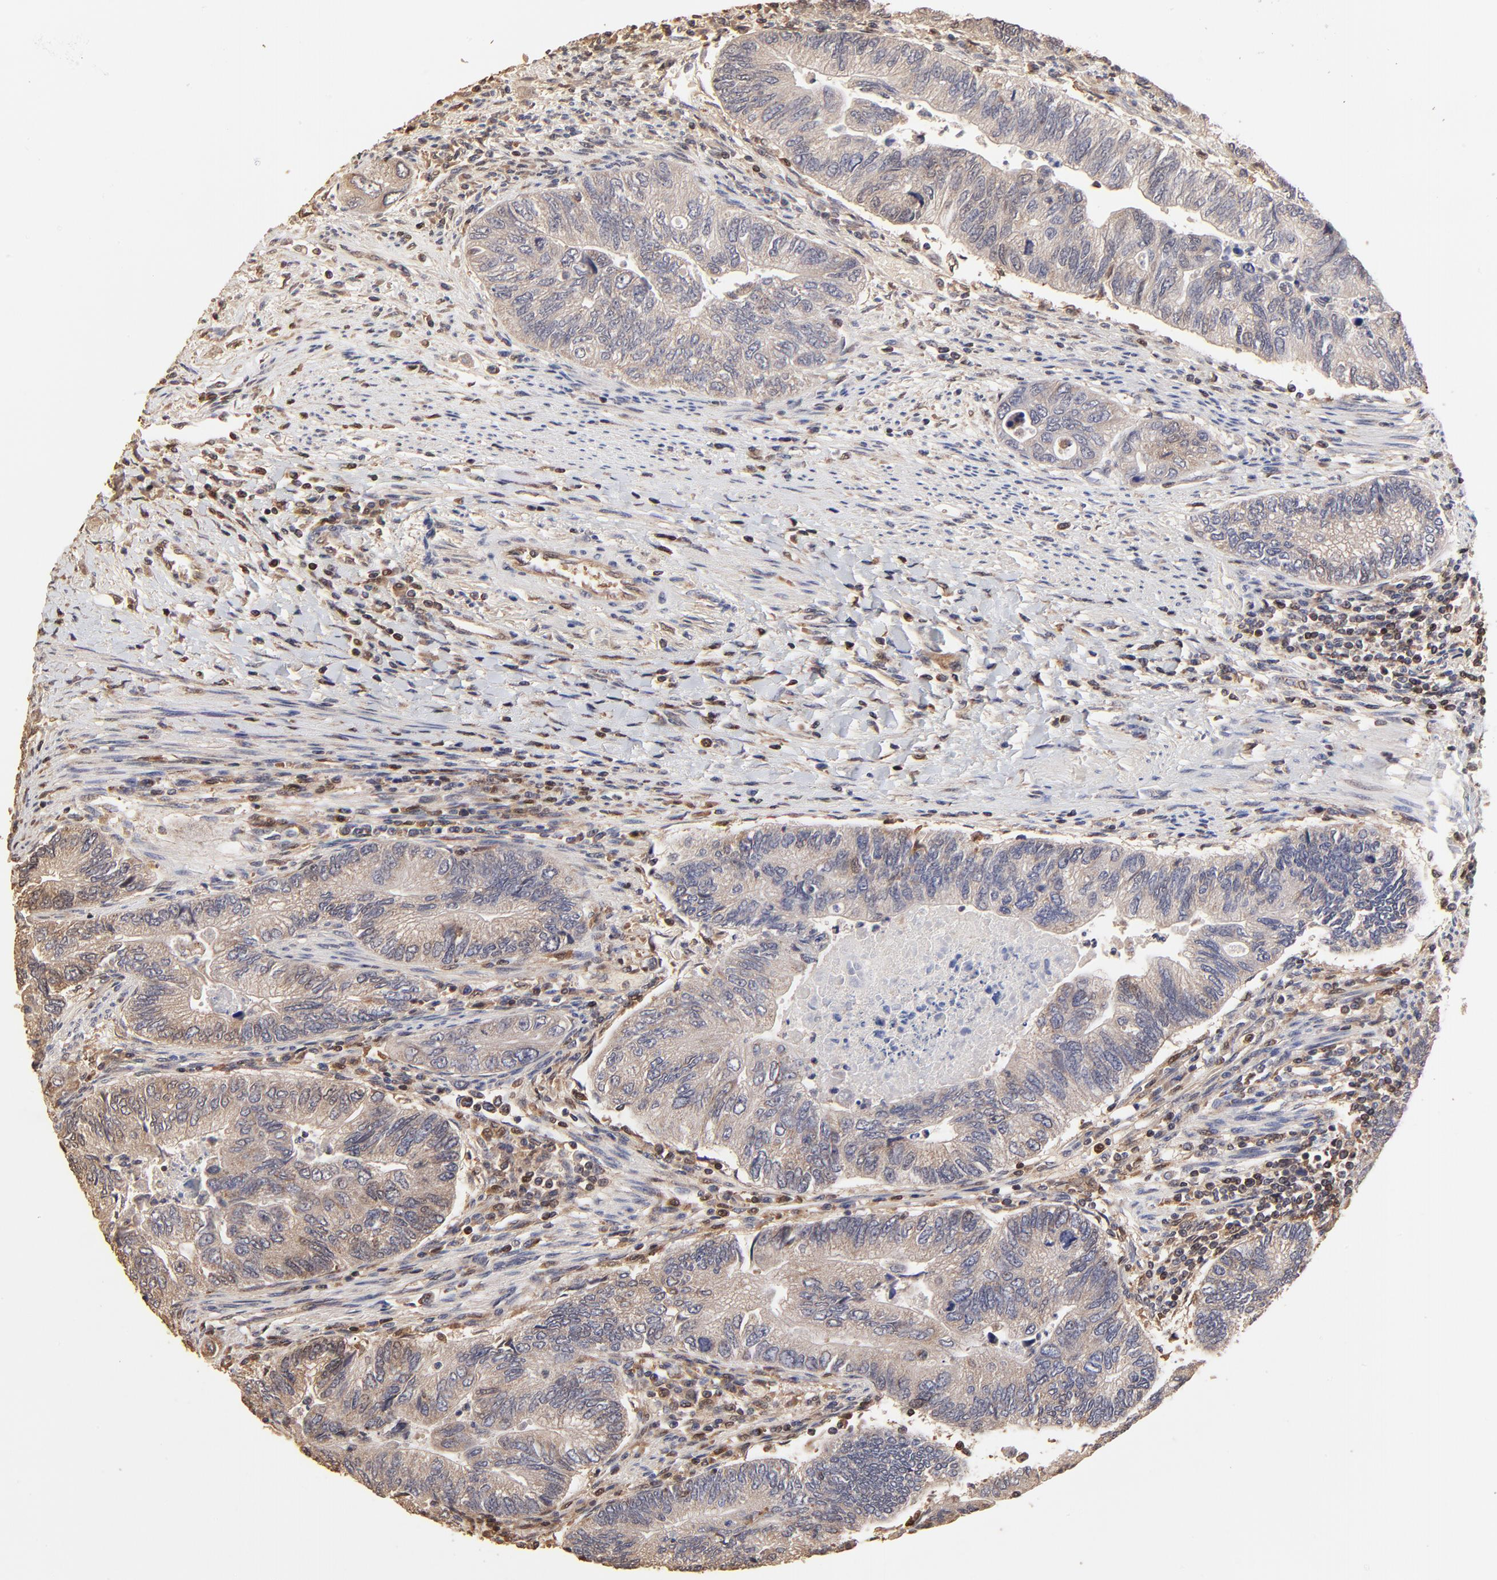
{"staining": {"intensity": "weak", "quantity": ">75%", "location": "cytoplasmic/membranous"}, "tissue": "colorectal cancer", "cell_type": "Tumor cells", "image_type": "cancer", "snomed": [{"axis": "morphology", "description": "Adenocarcinoma, NOS"}, {"axis": "topography", "description": "Colon"}], "caption": "Immunohistochemical staining of adenocarcinoma (colorectal) reveals weak cytoplasmic/membranous protein positivity in approximately >75% of tumor cells.", "gene": "CASP1", "patient": {"sex": "female", "age": 11}}